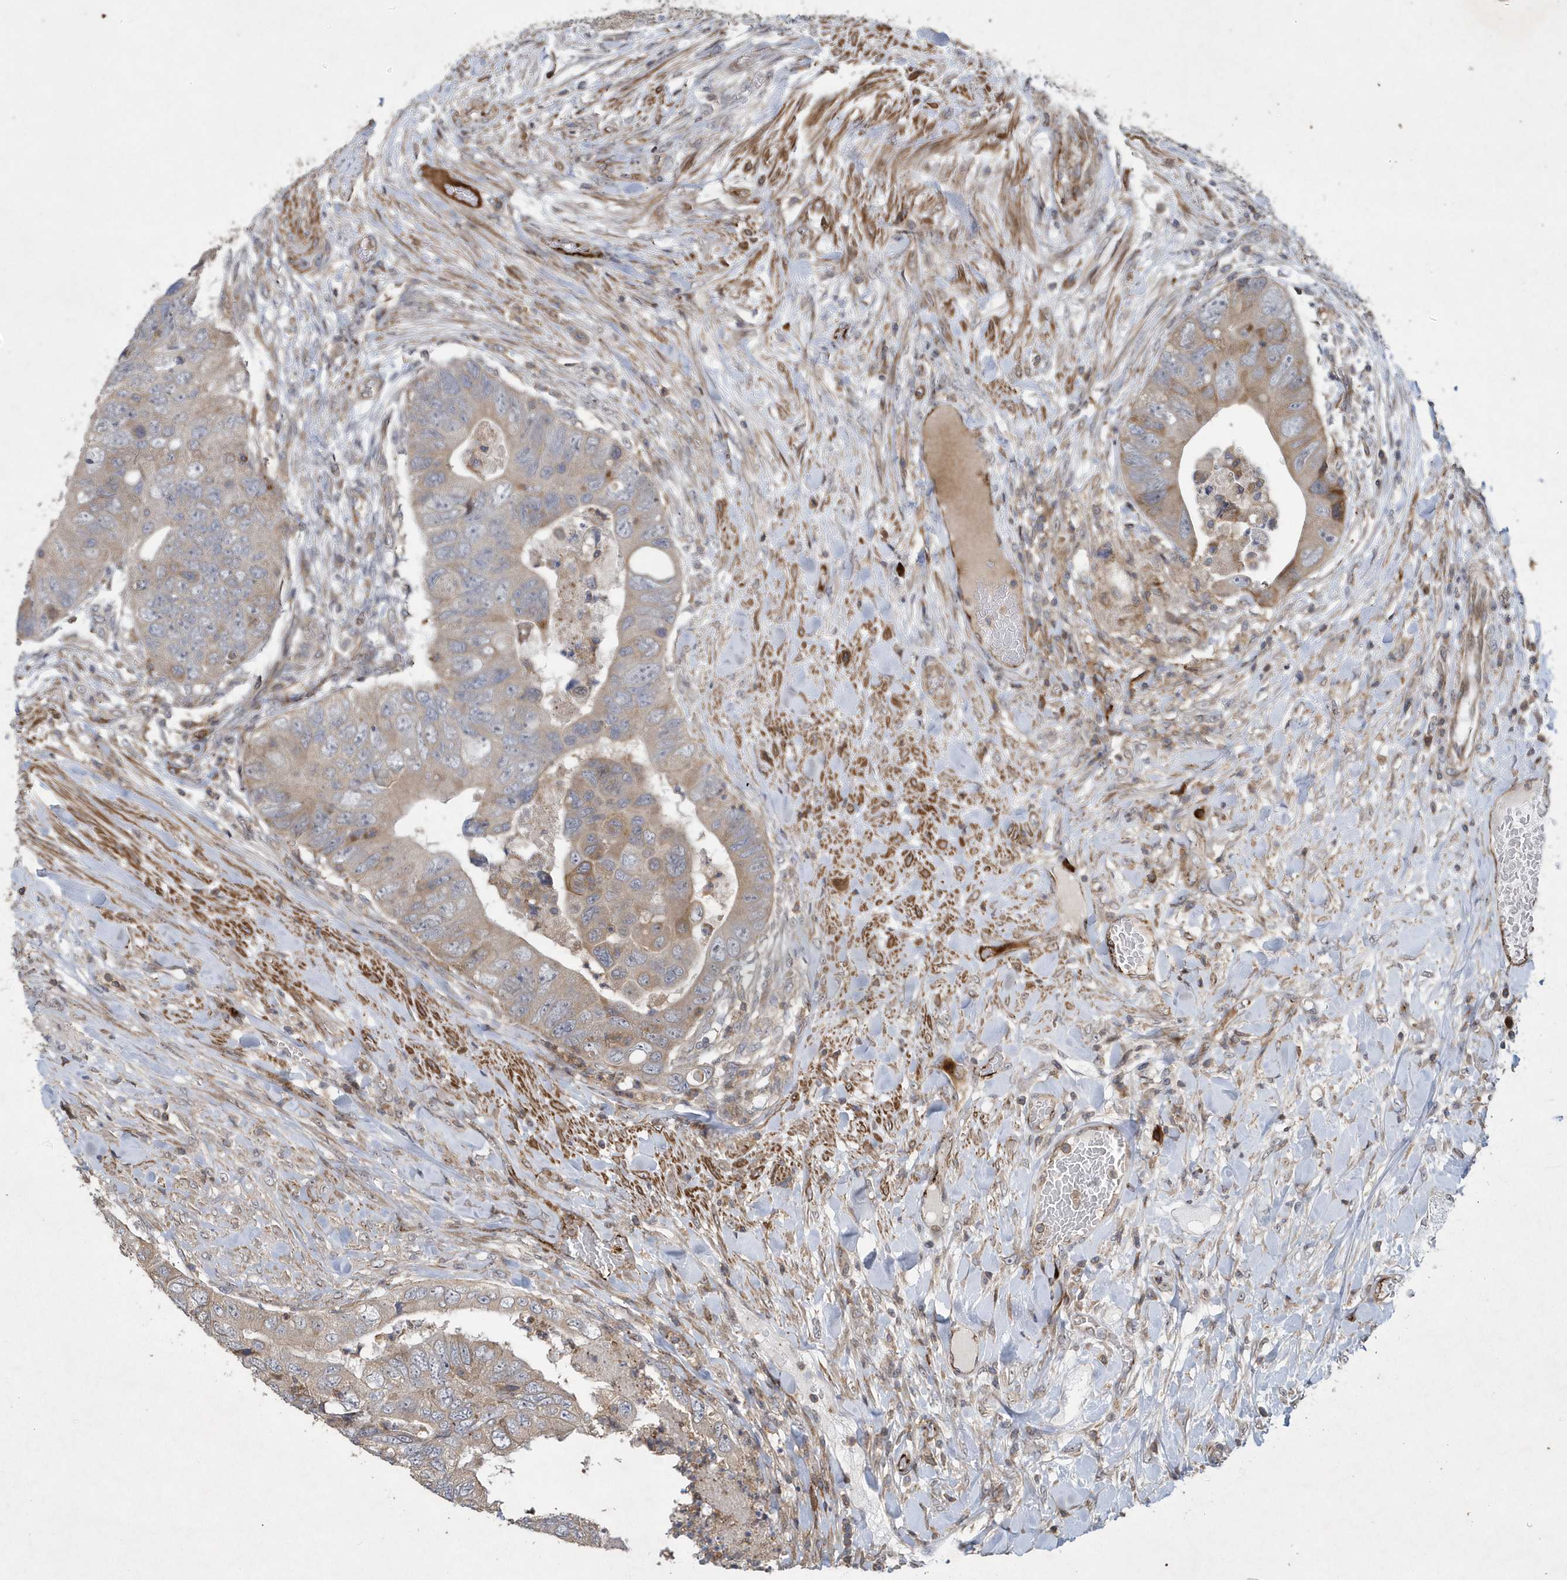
{"staining": {"intensity": "weak", "quantity": "25%-75%", "location": "cytoplasmic/membranous"}, "tissue": "colorectal cancer", "cell_type": "Tumor cells", "image_type": "cancer", "snomed": [{"axis": "morphology", "description": "Adenocarcinoma, NOS"}, {"axis": "topography", "description": "Rectum"}], "caption": "Colorectal cancer was stained to show a protein in brown. There is low levels of weak cytoplasmic/membranous expression in about 25%-75% of tumor cells.", "gene": "N4BP2", "patient": {"sex": "male", "age": 63}}